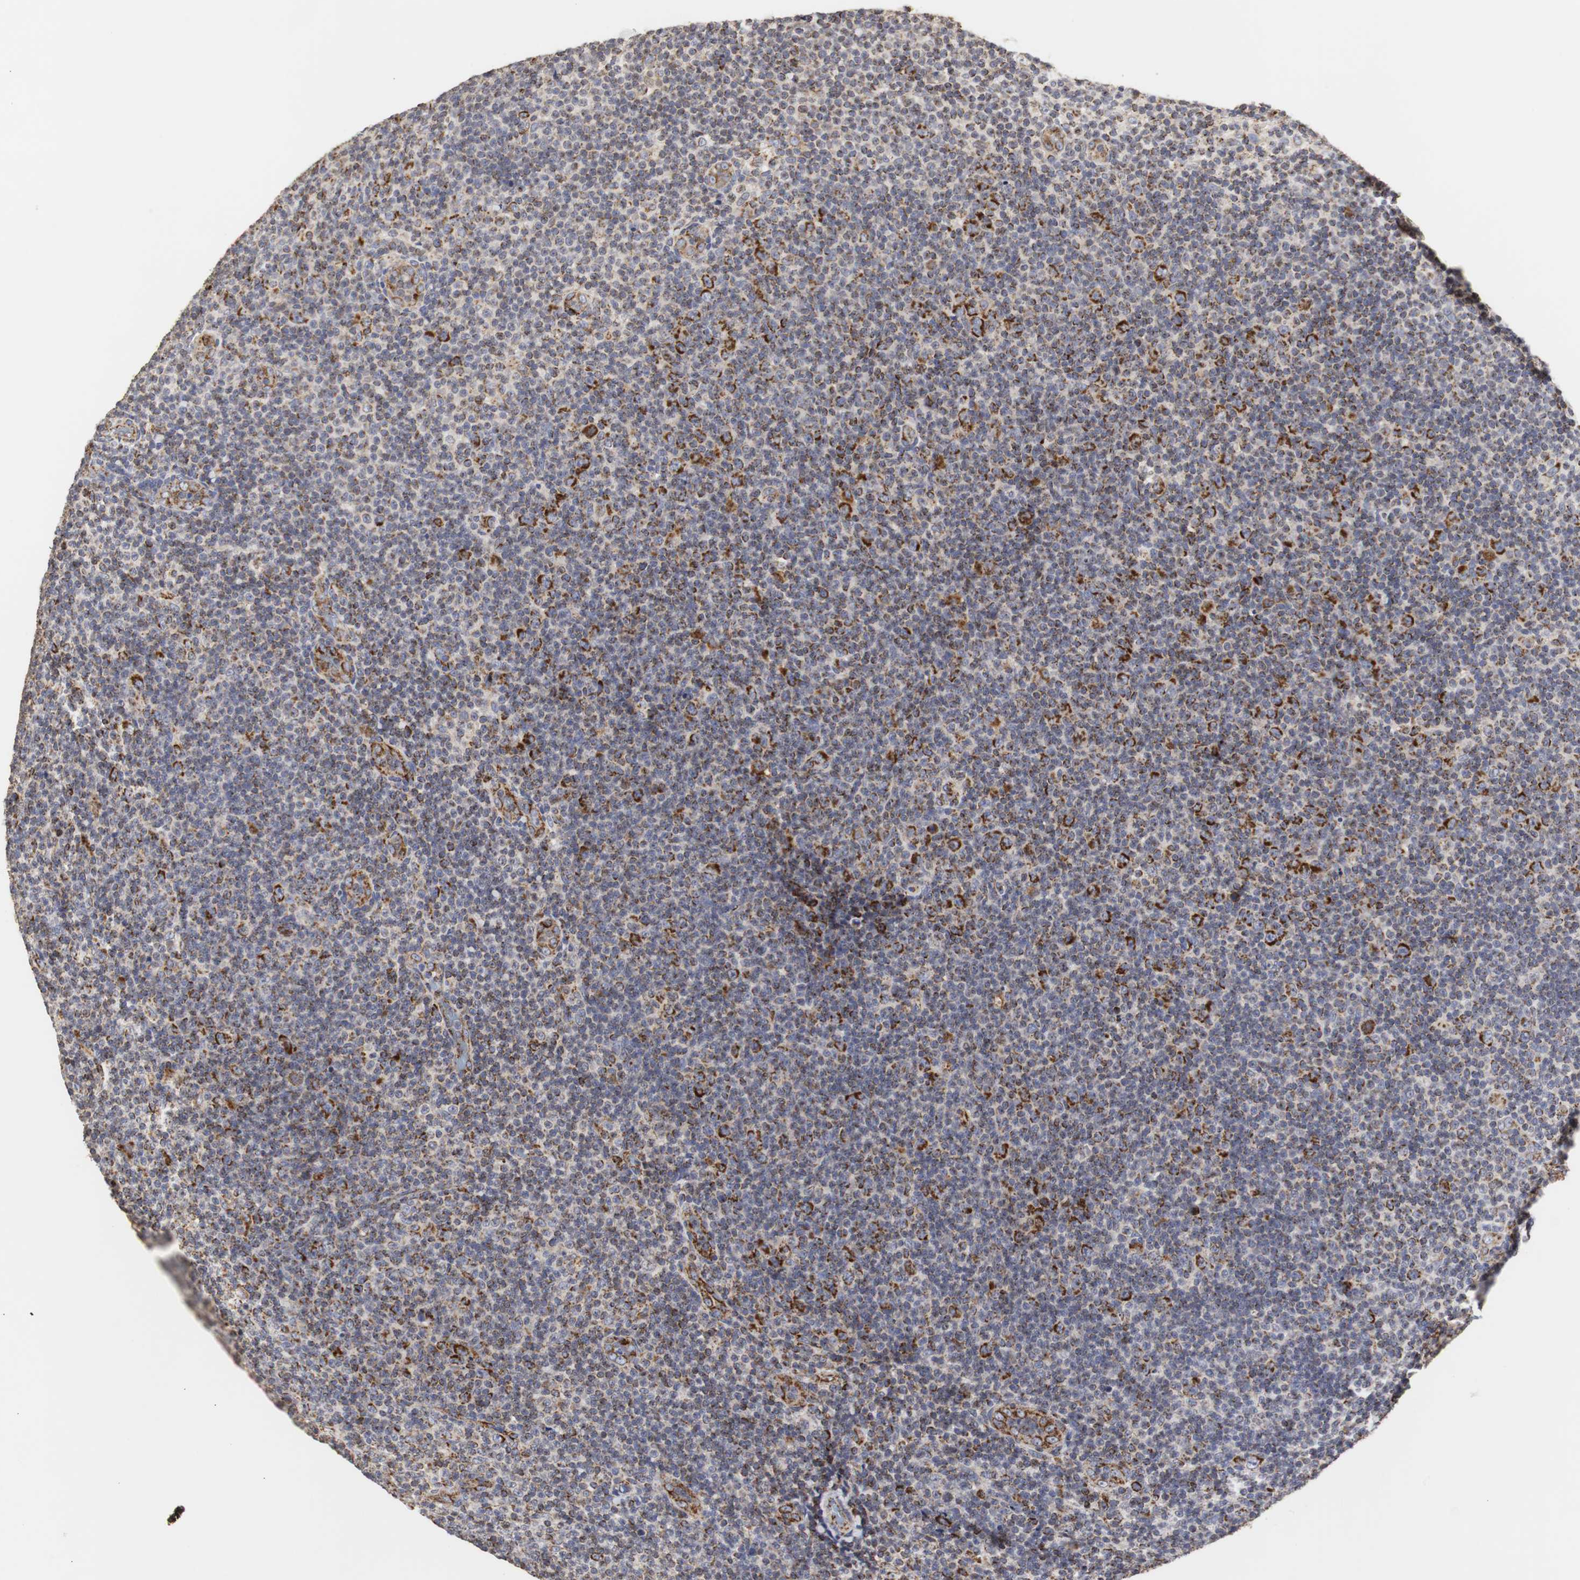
{"staining": {"intensity": "strong", "quantity": "25%-75%", "location": "cytoplasmic/membranous"}, "tissue": "lymphoma", "cell_type": "Tumor cells", "image_type": "cancer", "snomed": [{"axis": "morphology", "description": "Malignant lymphoma, non-Hodgkin's type, Low grade"}, {"axis": "topography", "description": "Lymph node"}], "caption": "A brown stain shows strong cytoplasmic/membranous positivity of a protein in human lymphoma tumor cells.", "gene": "HSD17B10", "patient": {"sex": "male", "age": 83}}